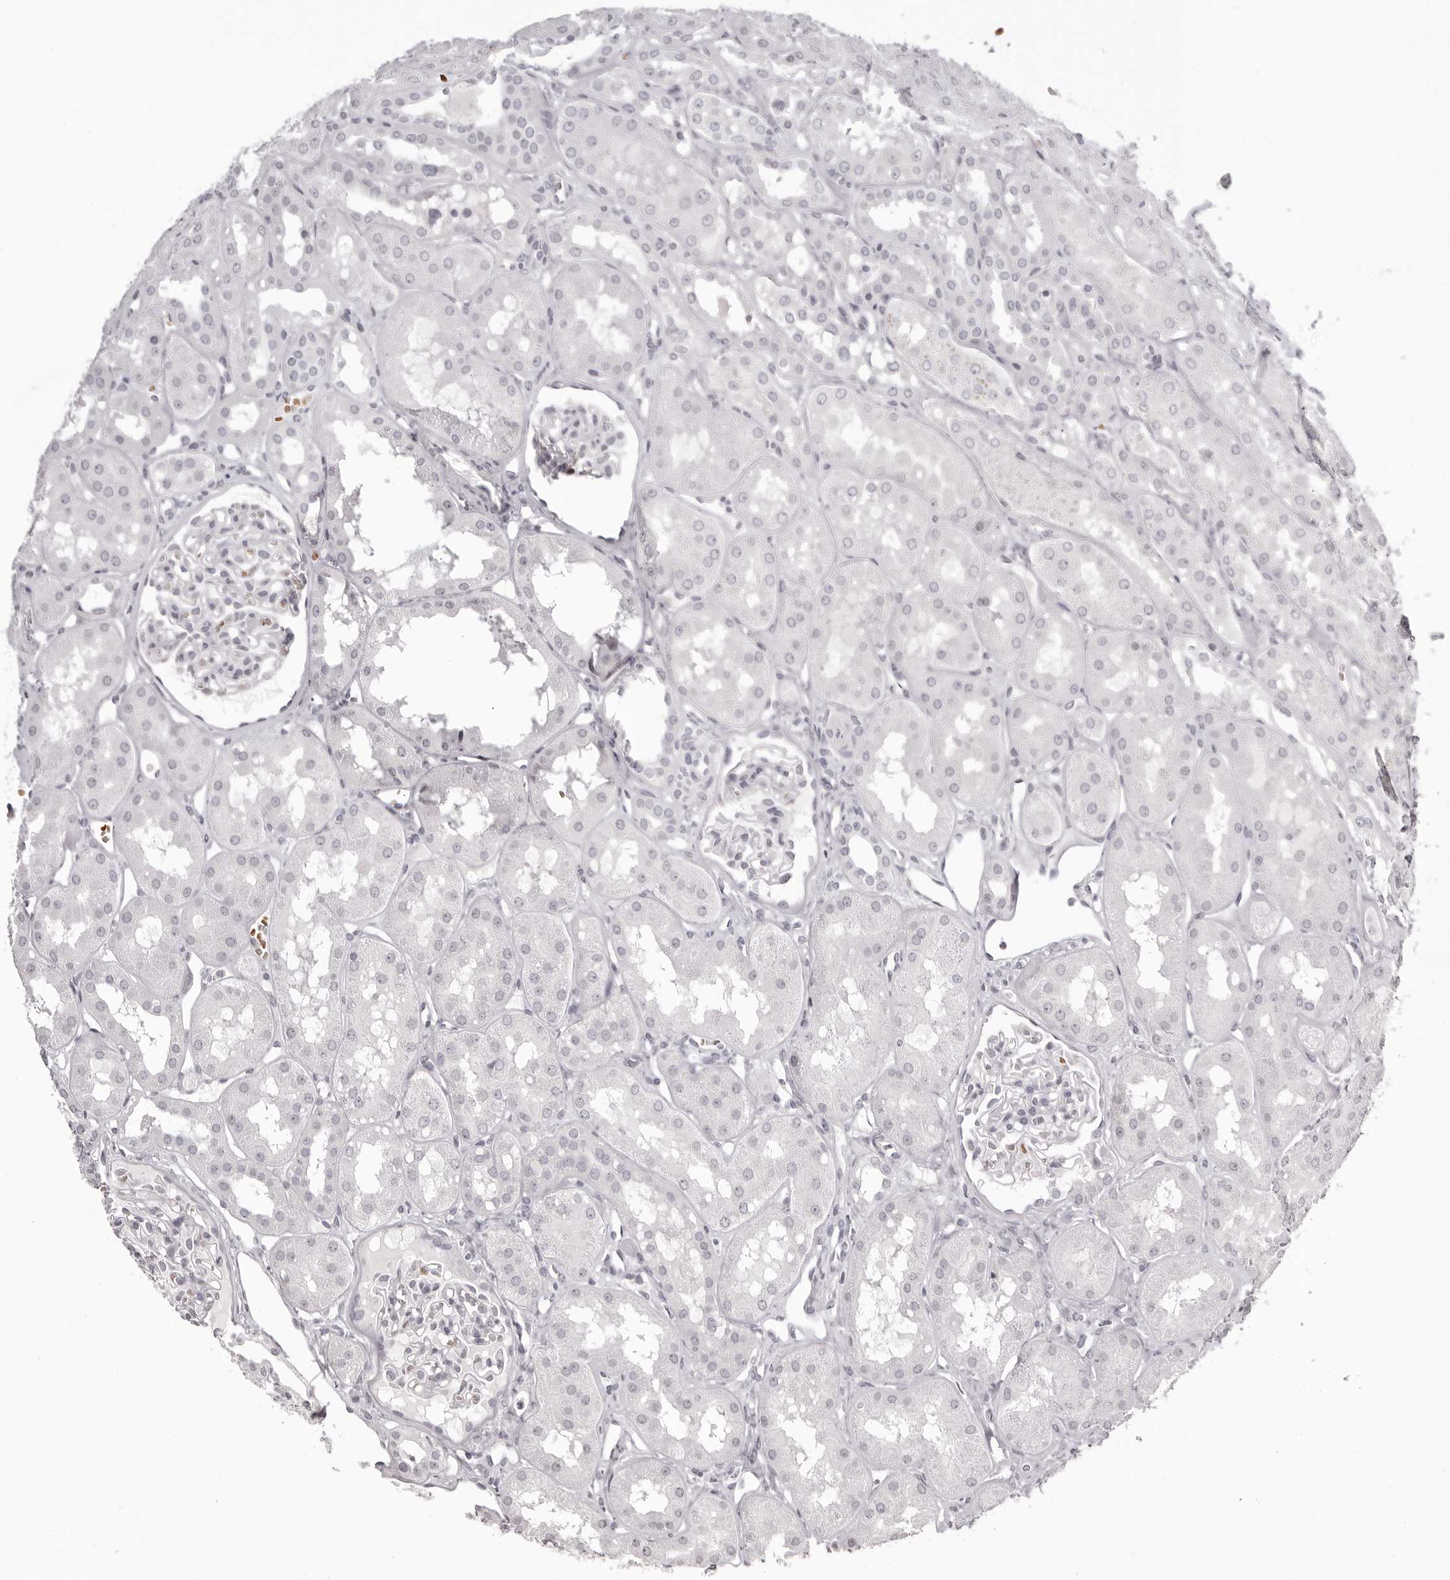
{"staining": {"intensity": "negative", "quantity": "none", "location": "none"}, "tissue": "kidney", "cell_type": "Cells in glomeruli", "image_type": "normal", "snomed": [{"axis": "morphology", "description": "Normal tissue, NOS"}, {"axis": "topography", "description": "Kidney"}], "caption": "Immunohistochemical staining of normal human kidney shows no significant staining in cells in glomeruli. (Immunohistochemistry, brightfield microscopy, high magnification).", "gene": "C8orf74", "patient": {"sex": "male", "age": 16}}